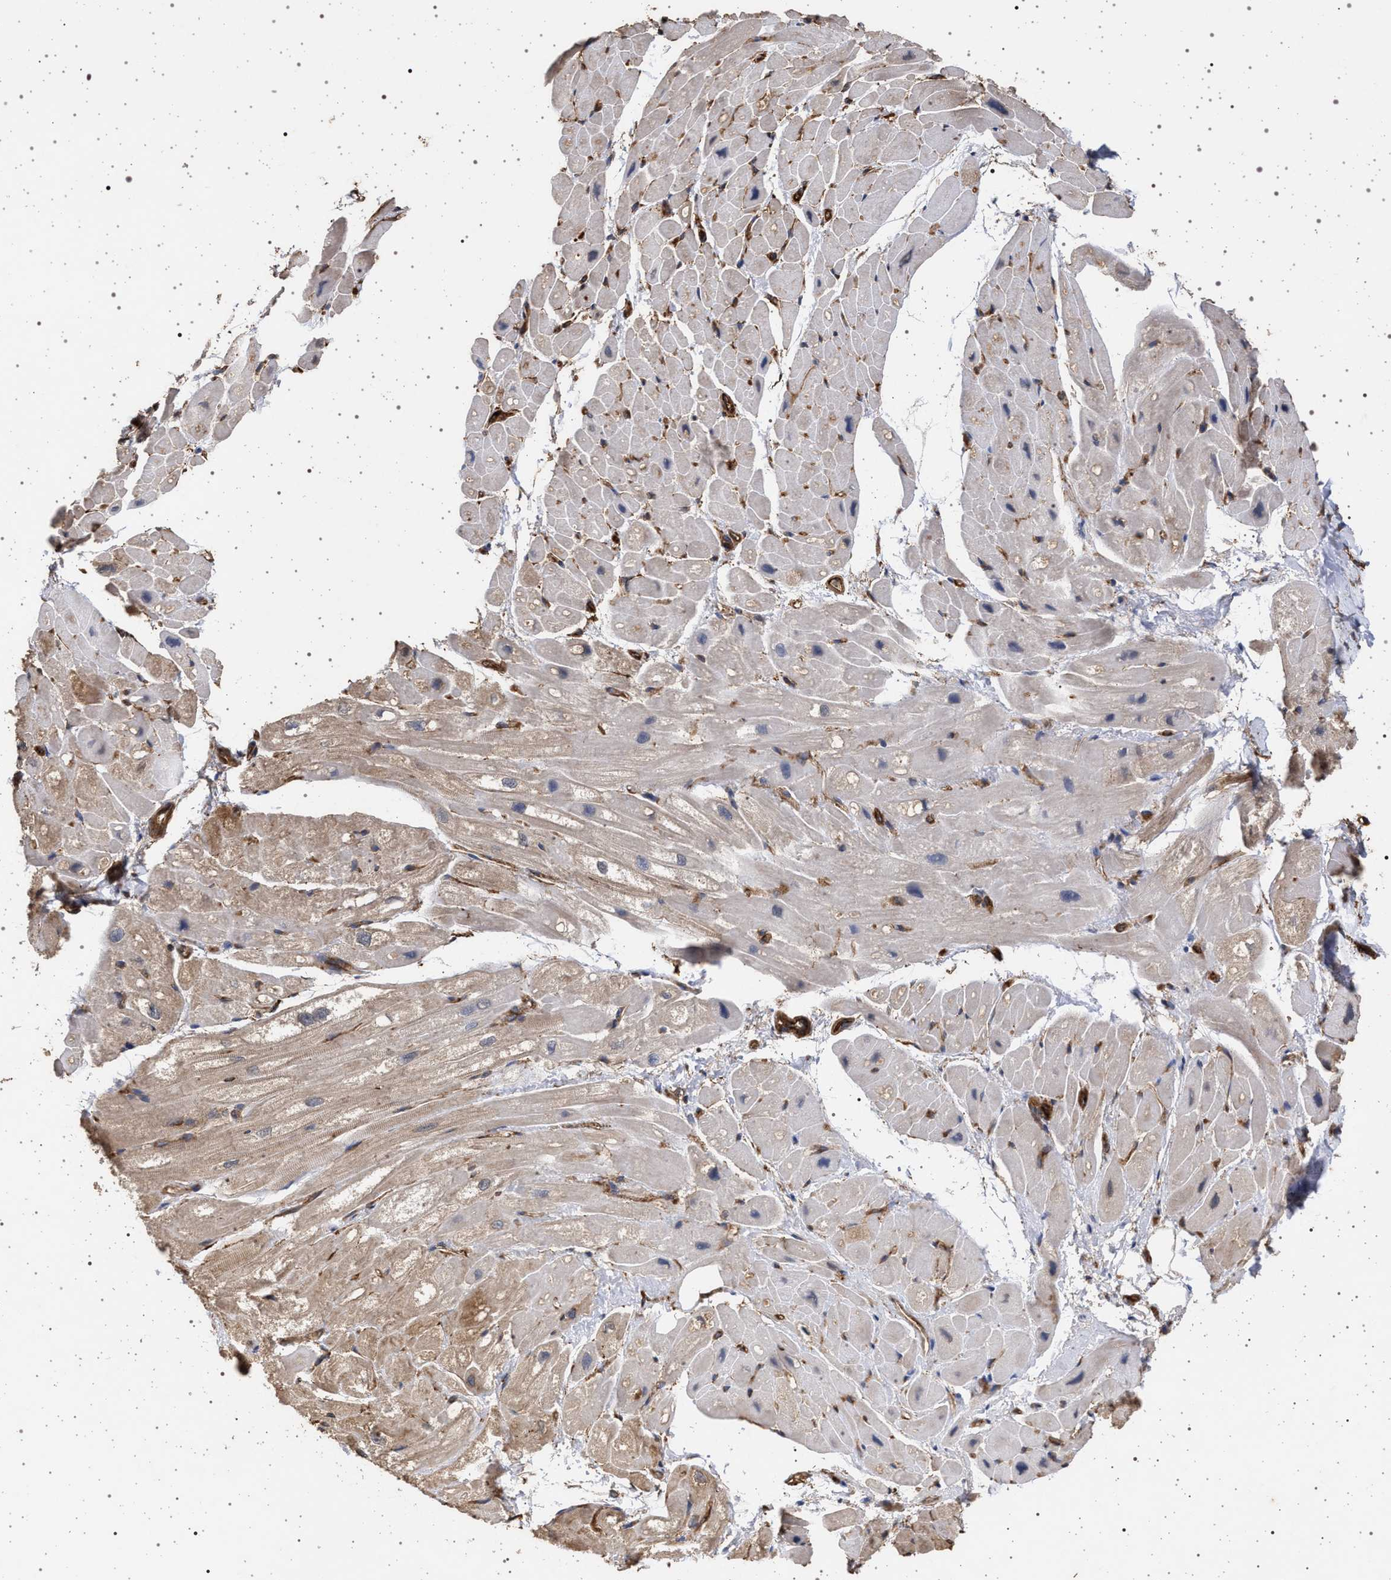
{"staining": {"intensity": "weak", "quantity": ">75%", "location": "cytoplasmic/membranous"}, "tissue": "heart muscle", "cell_type": "Cardiomyocytes", "image_type": "normal", "snomed": [{"axis": "morphology", "description": "Normal tissue, NOS"}, {"axis": "topography", "description": "Heart"}], "caption": "Immunohistochemical staining of normal human heart muscle reveals >75% levels of weak cytoplasmic/membranous protein positivity in about >75% of cardiomyocytes. (brown staining indicates protein expression, while blue staining denotes nuclei).", "gene": "IFT20", "patient": {"sex": "male", "age": 49}}